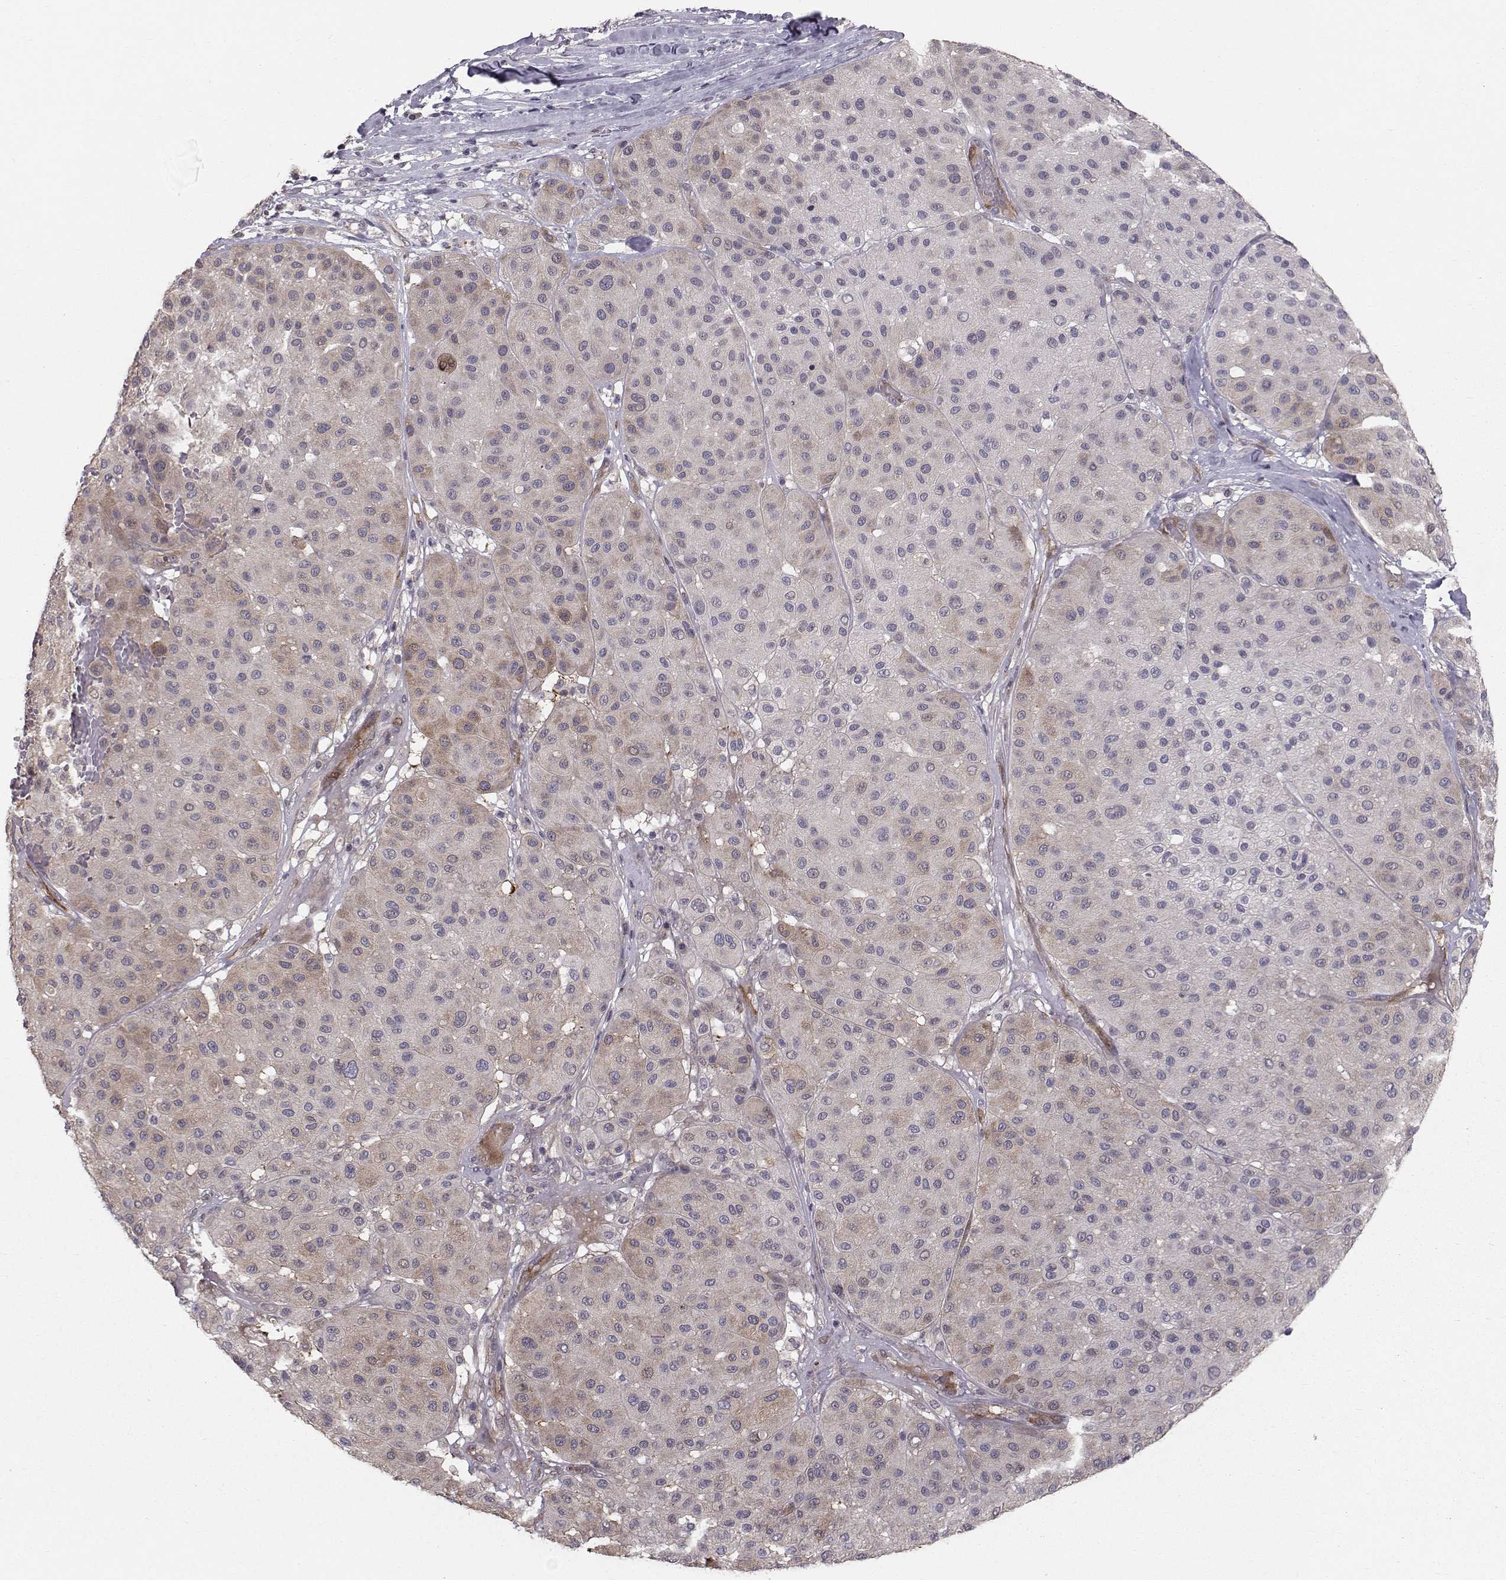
{"staining": {"intensity": "weak", "quantity": "<25%", "location": "cytoplasmic/membranous"}, "tissue": "melanoma", "cell_type": "Tumor cells", "image_type": "cancer", "snomed": [{"axis": "morphology", "description": "Malignant melanoma, Metastatic site"}, {"axis": "topography", "description": "Smooth muscle"}], "caption": "DAB immunohistochemical staining of human malignant melanoma (metastatic site) demonstrates no significant positivity in tumor cells.", "gene": "HSP90AB1", "patient": {"sex": "male", "age": 41}}